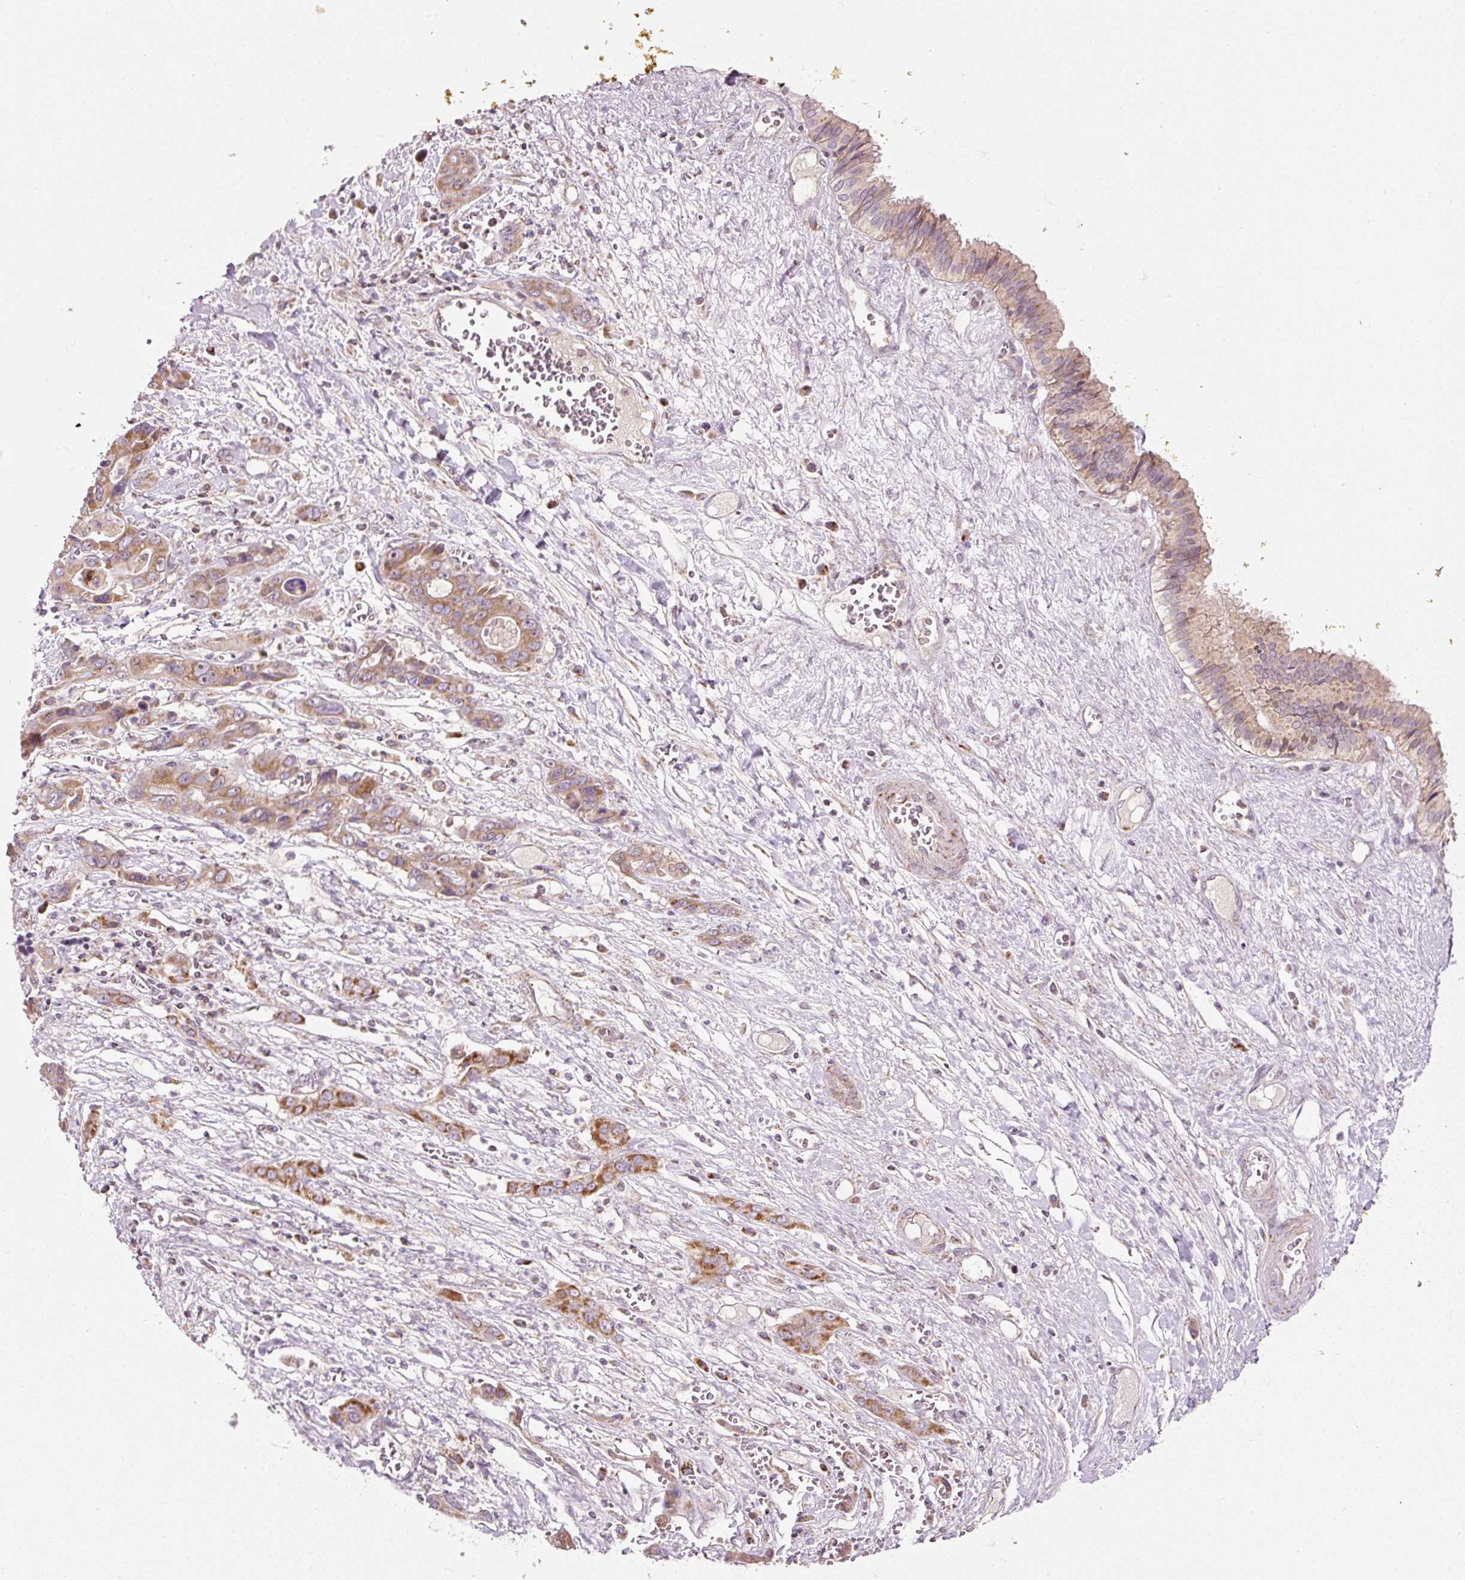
{"staining": {"intensity": "strong", "quantity": "25%-75%", "location": "cytoplasmic/membranous"}, "tissue": "liver cancer", "cell_type": "Tumor cells", "image_type": "cancer", "snomed": [{"axis": "morphology", "description": "Cholangiocarcinoma"}, {"axis": "topography", "description": "Liver"}], "caption": "A histopathology image of liver cancer (cholangiocarcinoma) stained for a protein demonstrates strong cytoplasmic/membranous brown staining in tumor cells.", "gene": "FAM78B", "patient": {"sex": "male", "age": 67}}